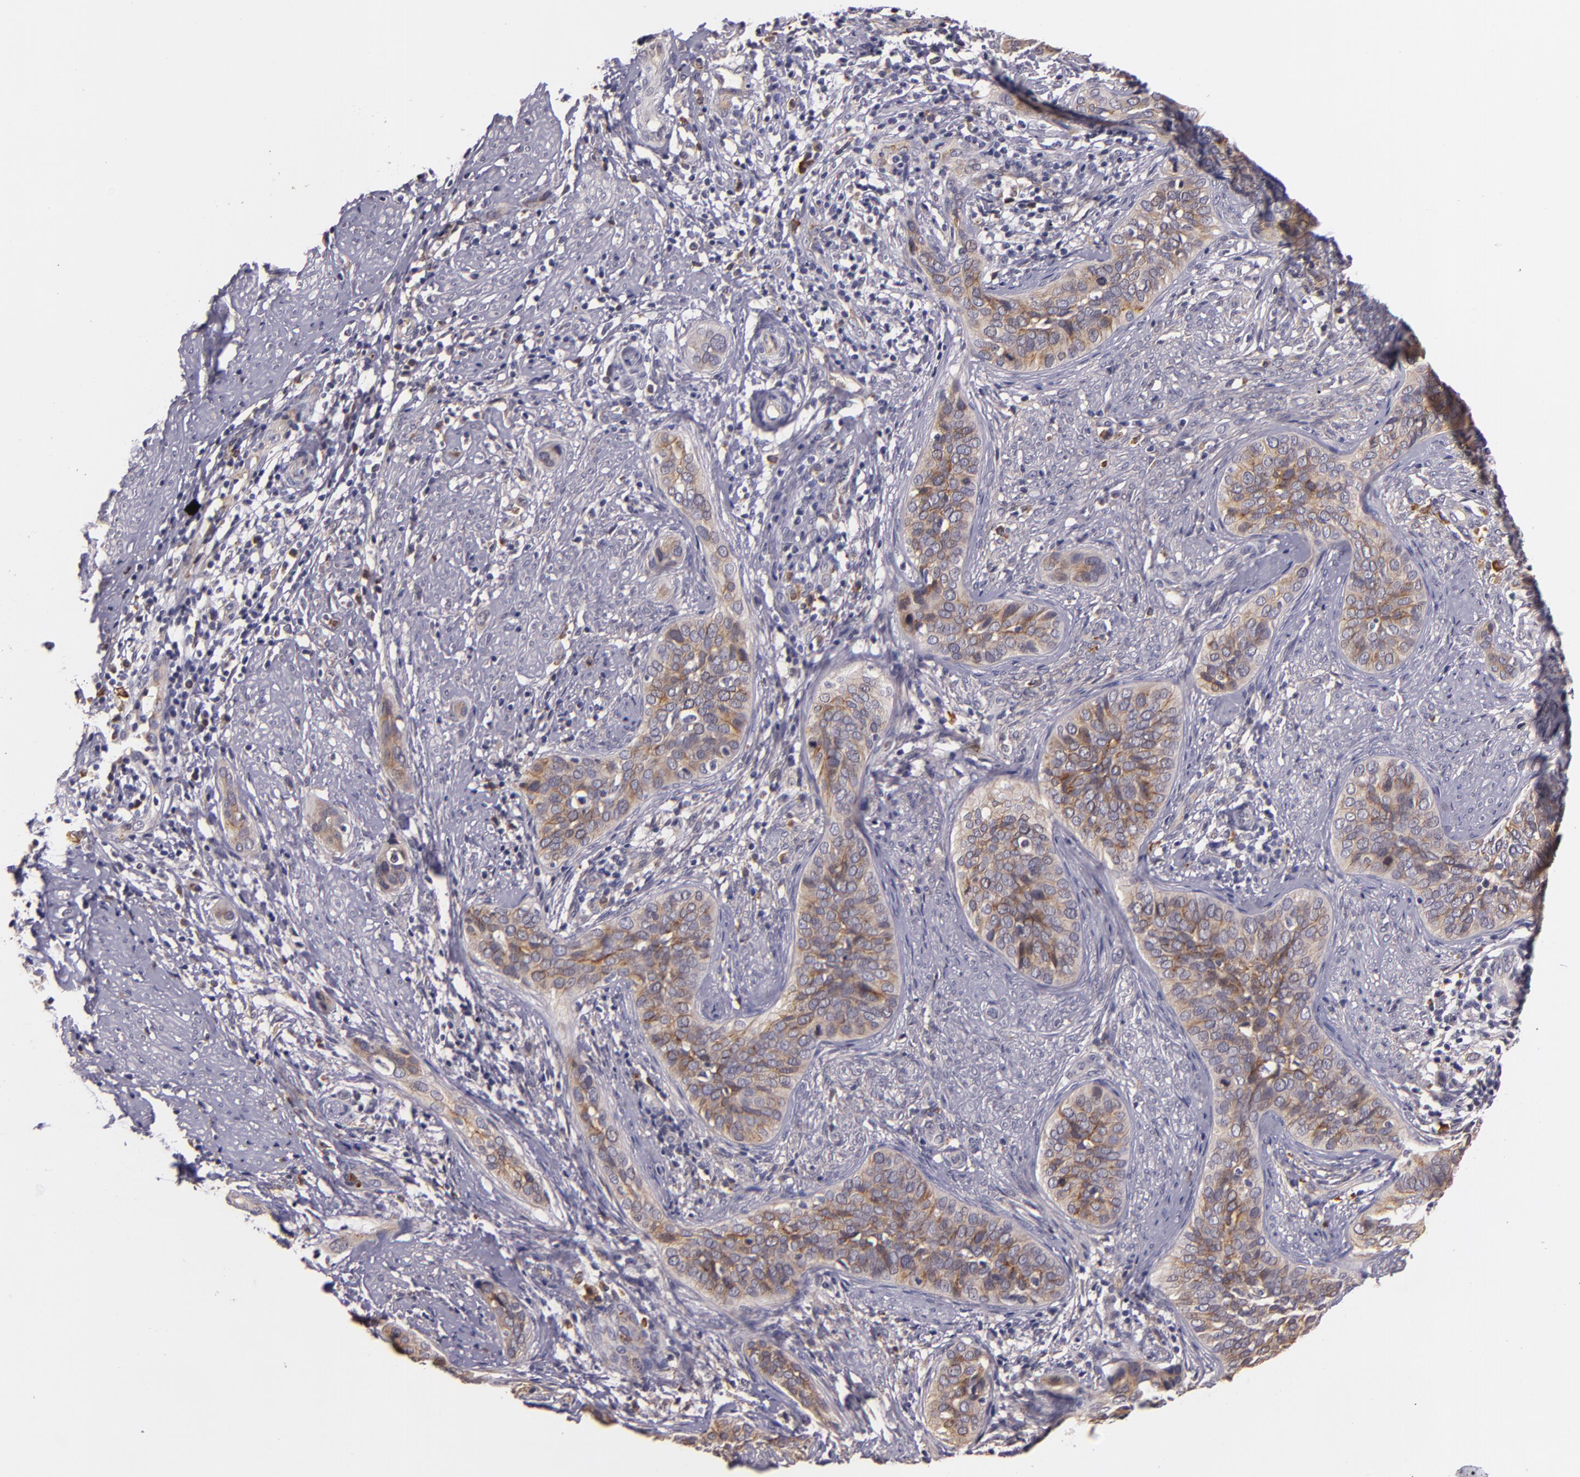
{"staining": {"intensity": "moderate", "quantity": "25%-75%", "location": "cytoplasmic/membranous"}, "tissue": "cervical cancer", "cell_type": "Tumor cells", "image_type": "cancer", "snomed": [{"axis": "morphology", "description": "Squamous cell carcinoma, NOS"}, {"axis": "topography", "description": "Cervix"}], "caption": "Immunohistochemistry of human squamous cell carcinoma (cervical) displays medium levels of moderate cytoplasmic/membranous expression in approximately 25%-75% of tumor cells.", "gene": "SYTL4", "patient": {"sex": "female", "age": 31}}